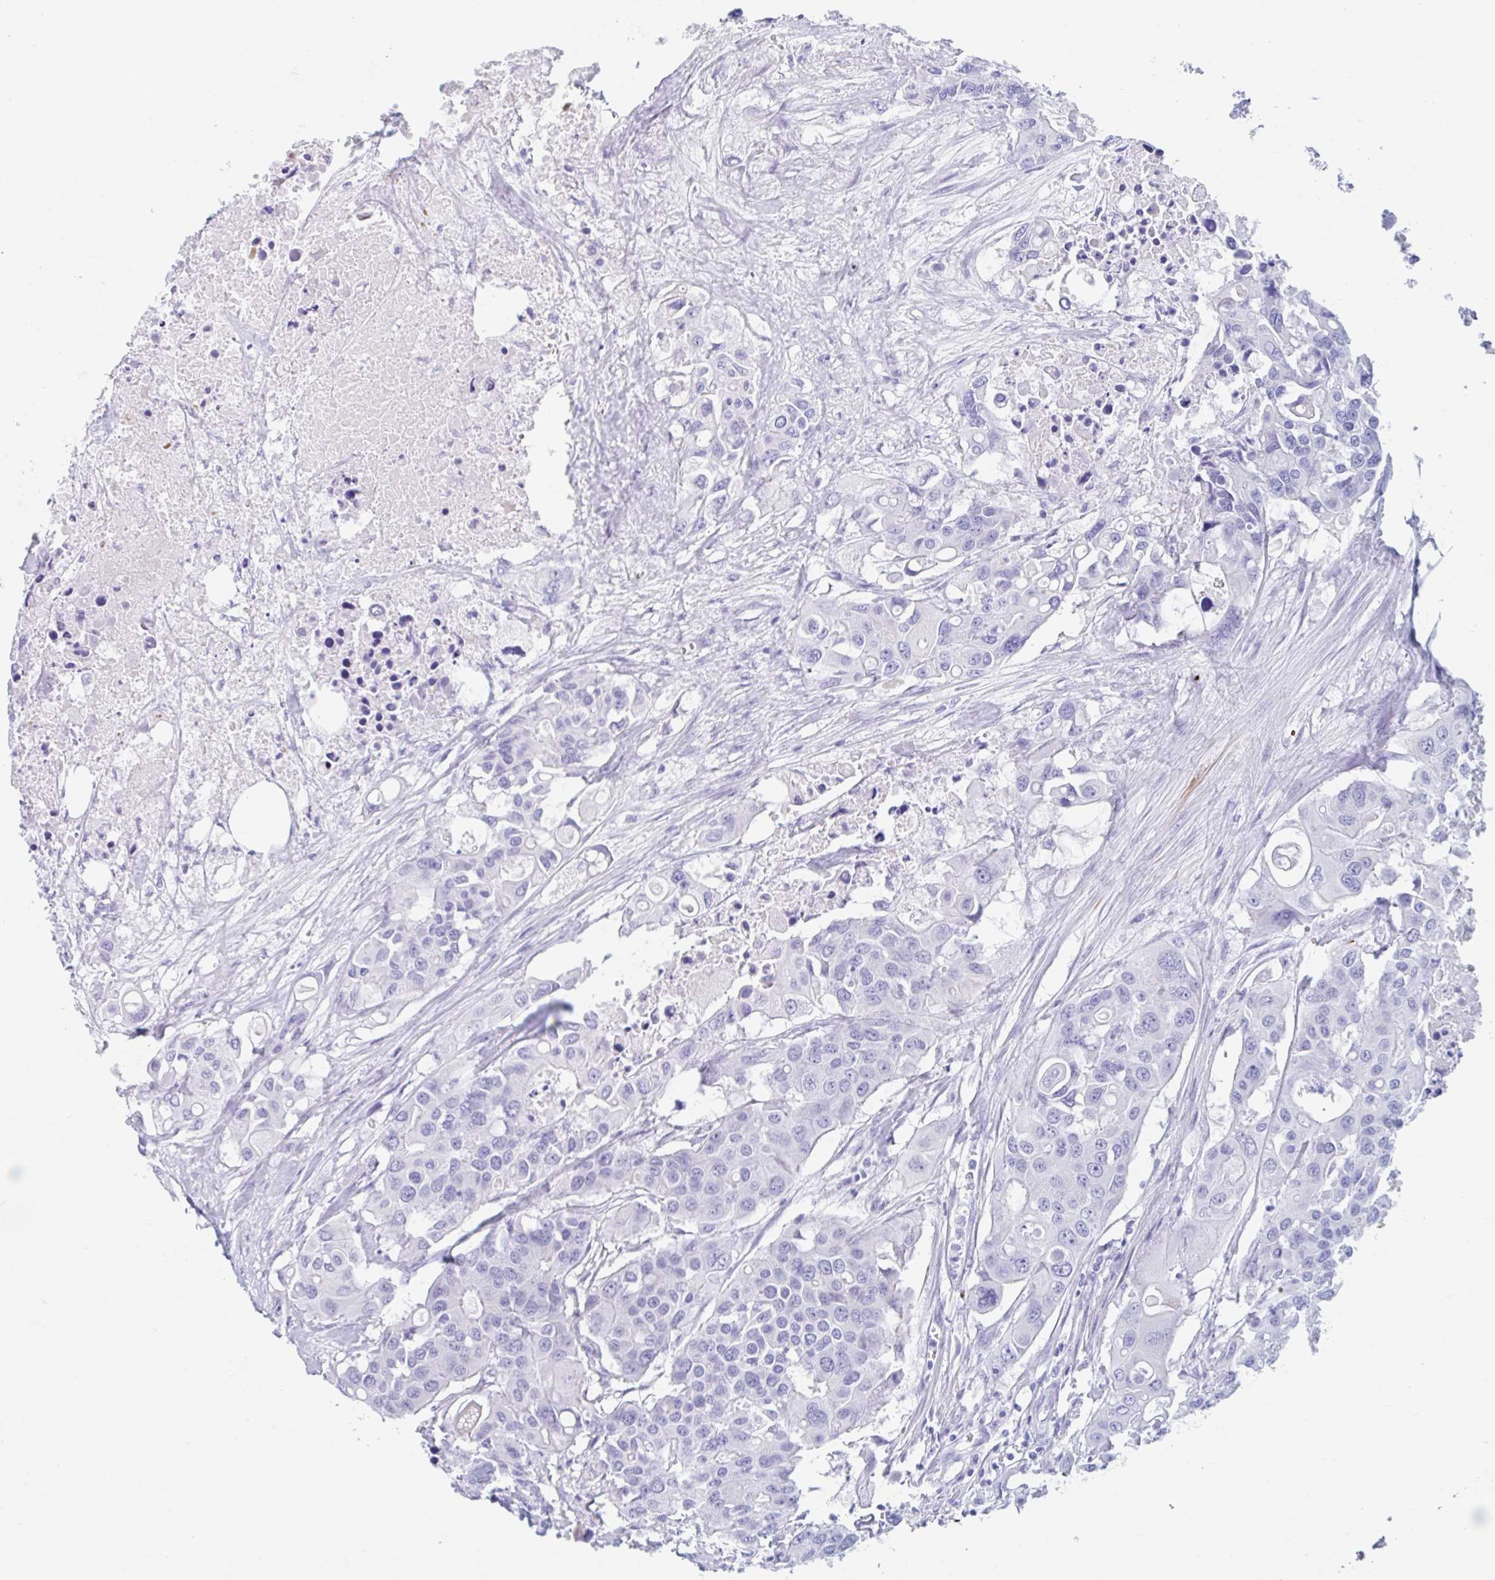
{"staining": {"intensity": "negative", "quantity": "none", "location": "none"}, "tissue": "colorectal cancer", "cell_type": "Tumor cells", "image_type": "cancer", "snomed": [{"axis": "morphology", "description": "Adenocarcinoma, NOS"}, {"axis": "topography", "description": "Colon"}], "caption": "An immunohistochemistry photomicrograph of adenocarcinoma (colorectal) is shown. There is no staining in tumor cells of adenocarcinoma (colorectal).", "gene": "CPTP", "patient": {"sex": "male", "age": 77}}